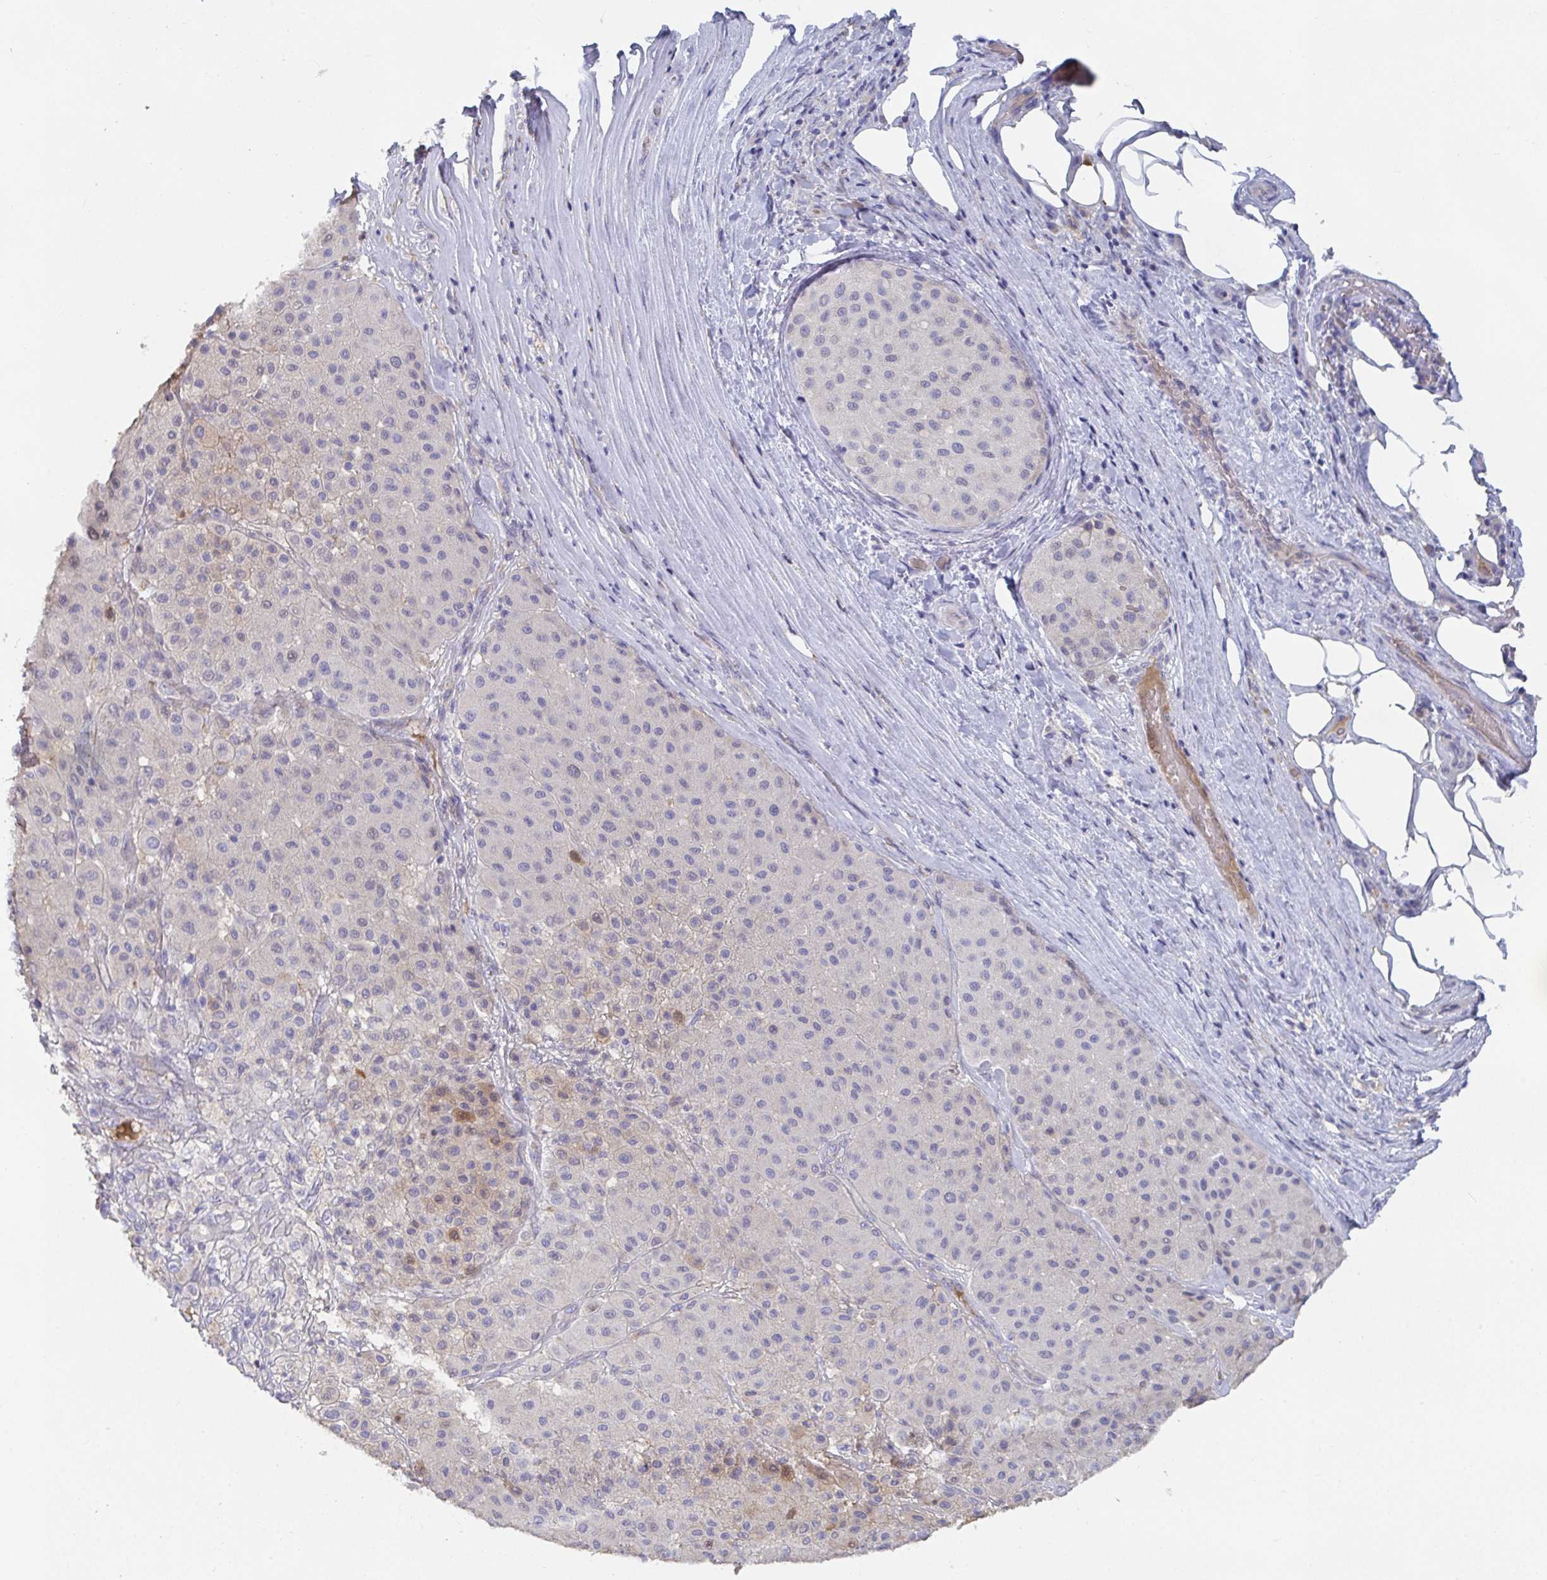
{"staining": {"intensity": "weak", "quantity": "<25%", "location": "cytoplasmic/membranous,nuclear"}, "tissue": "melanoma", "cell_type": "Tumor cells", "image_type": "cancer", "snomed": [{"axis": "morphology", "description": "Malignant melanoma, Metastatic site"}, {"axis": "topography", "description": "Smooth muscle"}], "caption": "The image shows no significant positivity in tumor cells of melanoma. The staining was performed using DAB to visualize the protein expression in brown, while the nuclei were stained in blue with hematoxylin (Magnification: 20x).", "gene": "ANO5", "patient": {"sex": "male", "age": 41}}